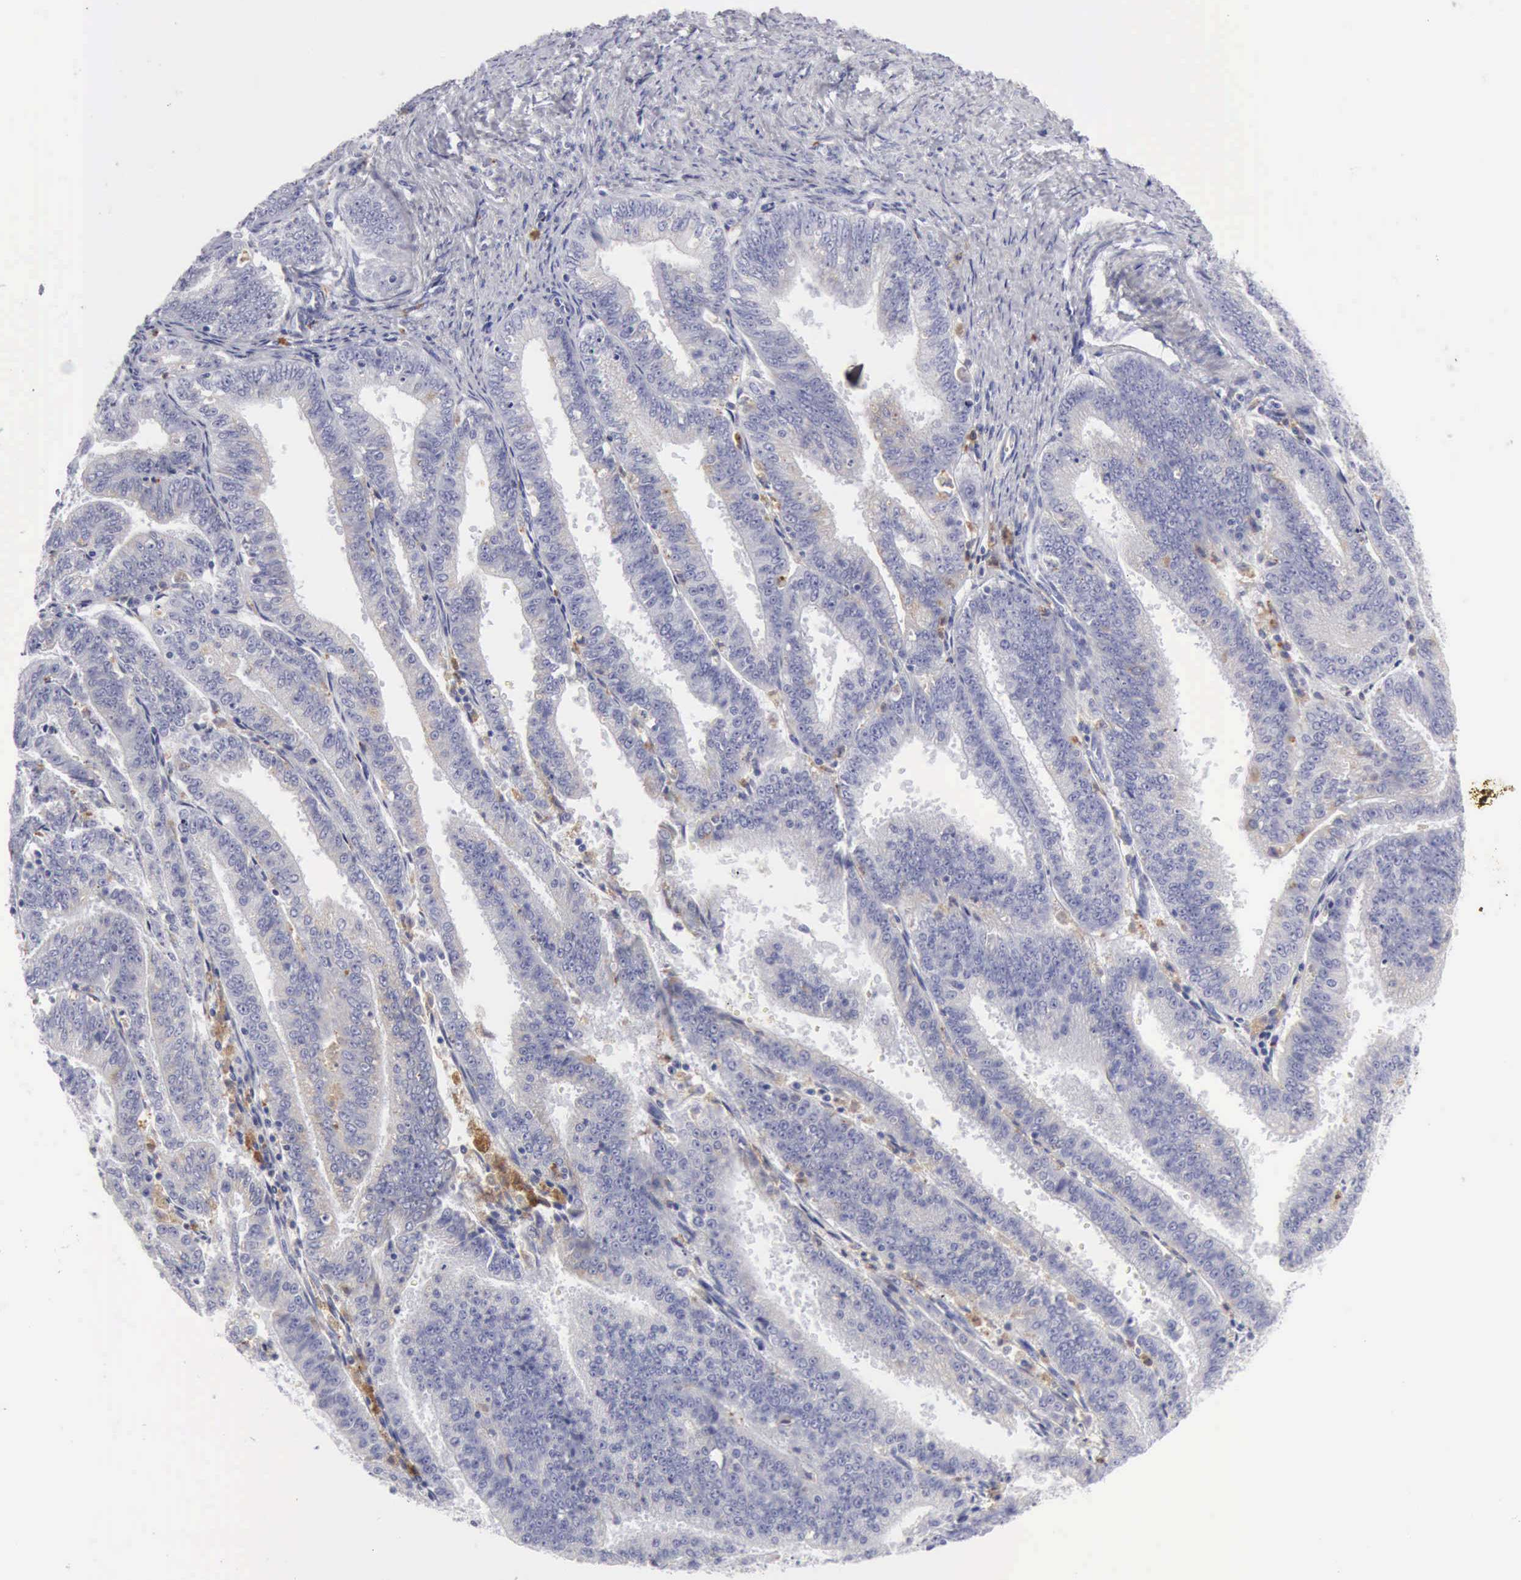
{"staining": {"intensity": "negative", "quantity": "none", "location": "none"}, "tissue": "endometrial cancer", "cell_type": "Tumor cells", "image_type": "cancer", "snomed": [{"axis": "morphology", "description": "Adenocarcinoma, NOS"}, {"axis": "topography", "description": "Endometrium"}], "caption": "This is an IHC image of human endometrial cancer. There is no positivity in tumor cells.", "gene": "CTSS", "patient": {"sex": "female", "age": 66}}